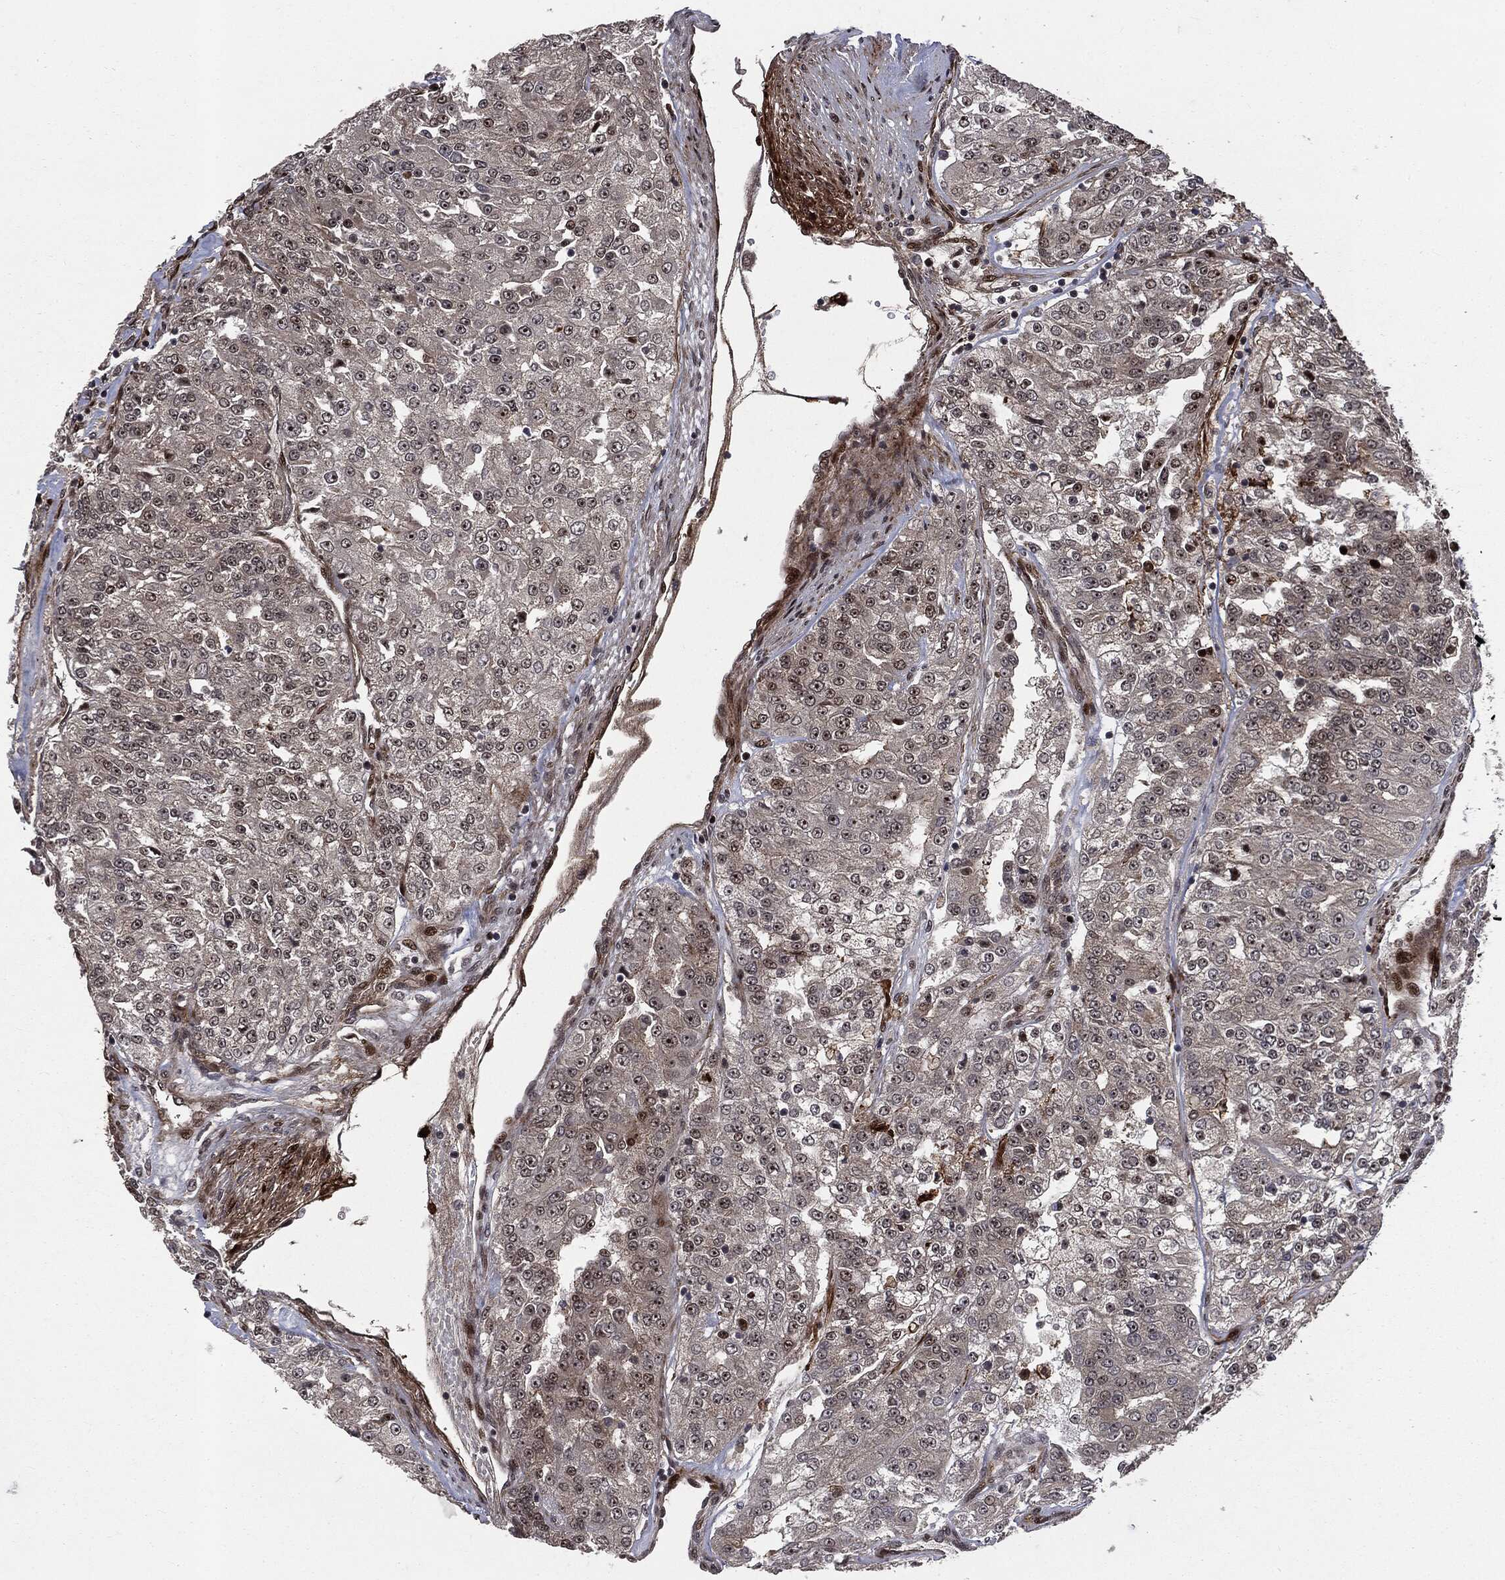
{"staining": {"intensity": "weak", "quantity": "<25%", "location": "nuclear"}, "tissue": "renal cancer", "cell_type": "Tumor cells", "image_type": "cancer", "snomed": [{"axis": "morphology", "description": "Adenocarcinoma, NOS"}, {"axis": "topography", "description": "Kidney"}], "caption": "High power microscopy photomicrograph of an IHC image of renal cancer, revealing no significant staining in tumor cells.", "gene": "SMAD4", "patient": {"sex": "female", "age": 63}}